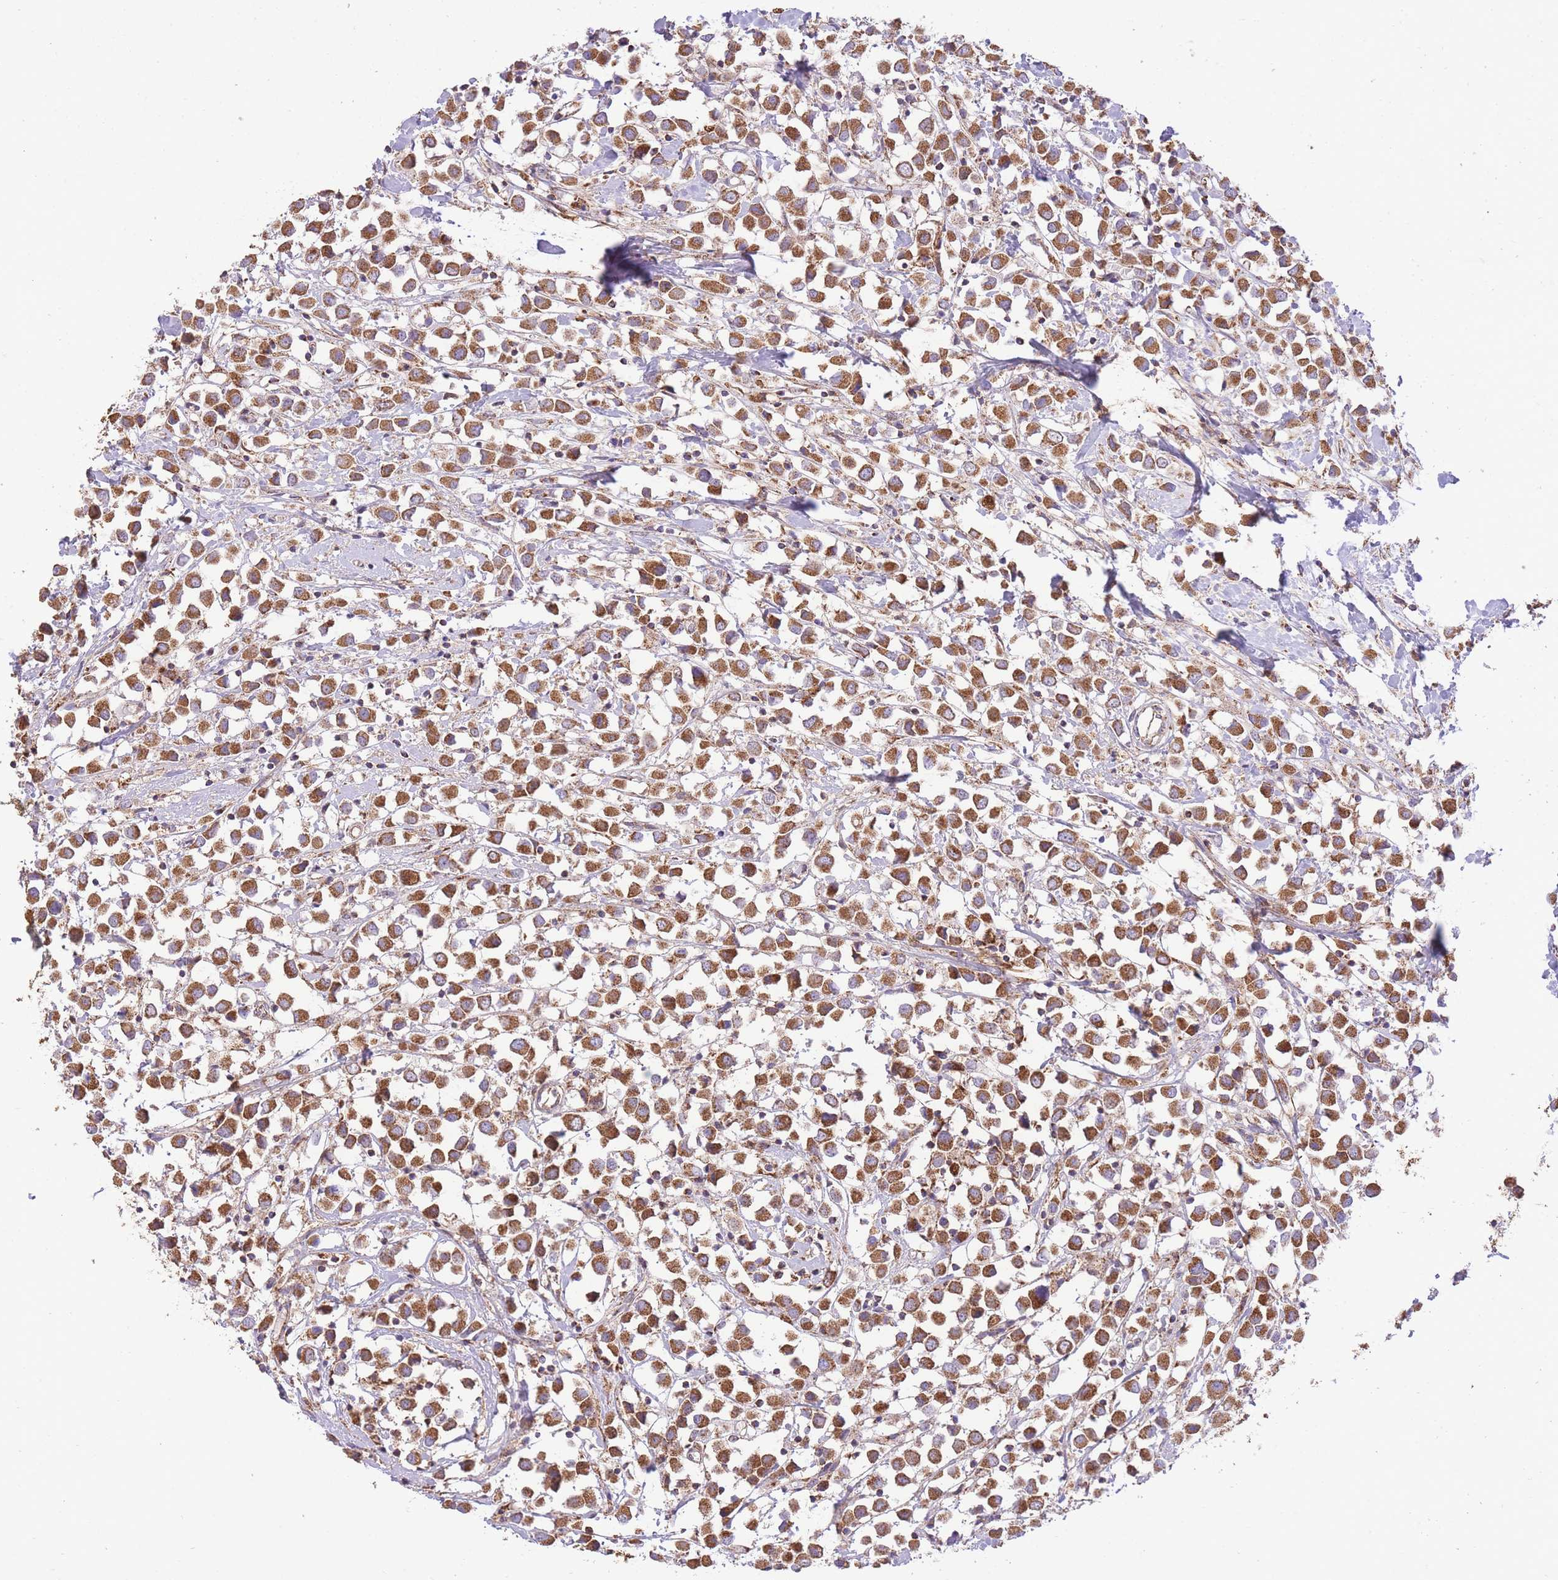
{"staining": {"intensity": "moderate", "quantity": ">75%", "location": "cytoplasmic/membranous"}, "tissue": "breast cancer", "cell_type": "Tumor cells", "image_type": "cancer", "snomed": [{"axis": "morphology", "description": "Duct carcinoma"}, {"axis": "topography", "description": "Breast"}], "caption": "Breast intraductal carcinoma tissue shows moderate cytoplasmic/membranous staining in approximately >75% of tumor cells, visualized by immunohistochemistry.", "gene": "PREP", "patient": {"sex": "female", "age": 61}}